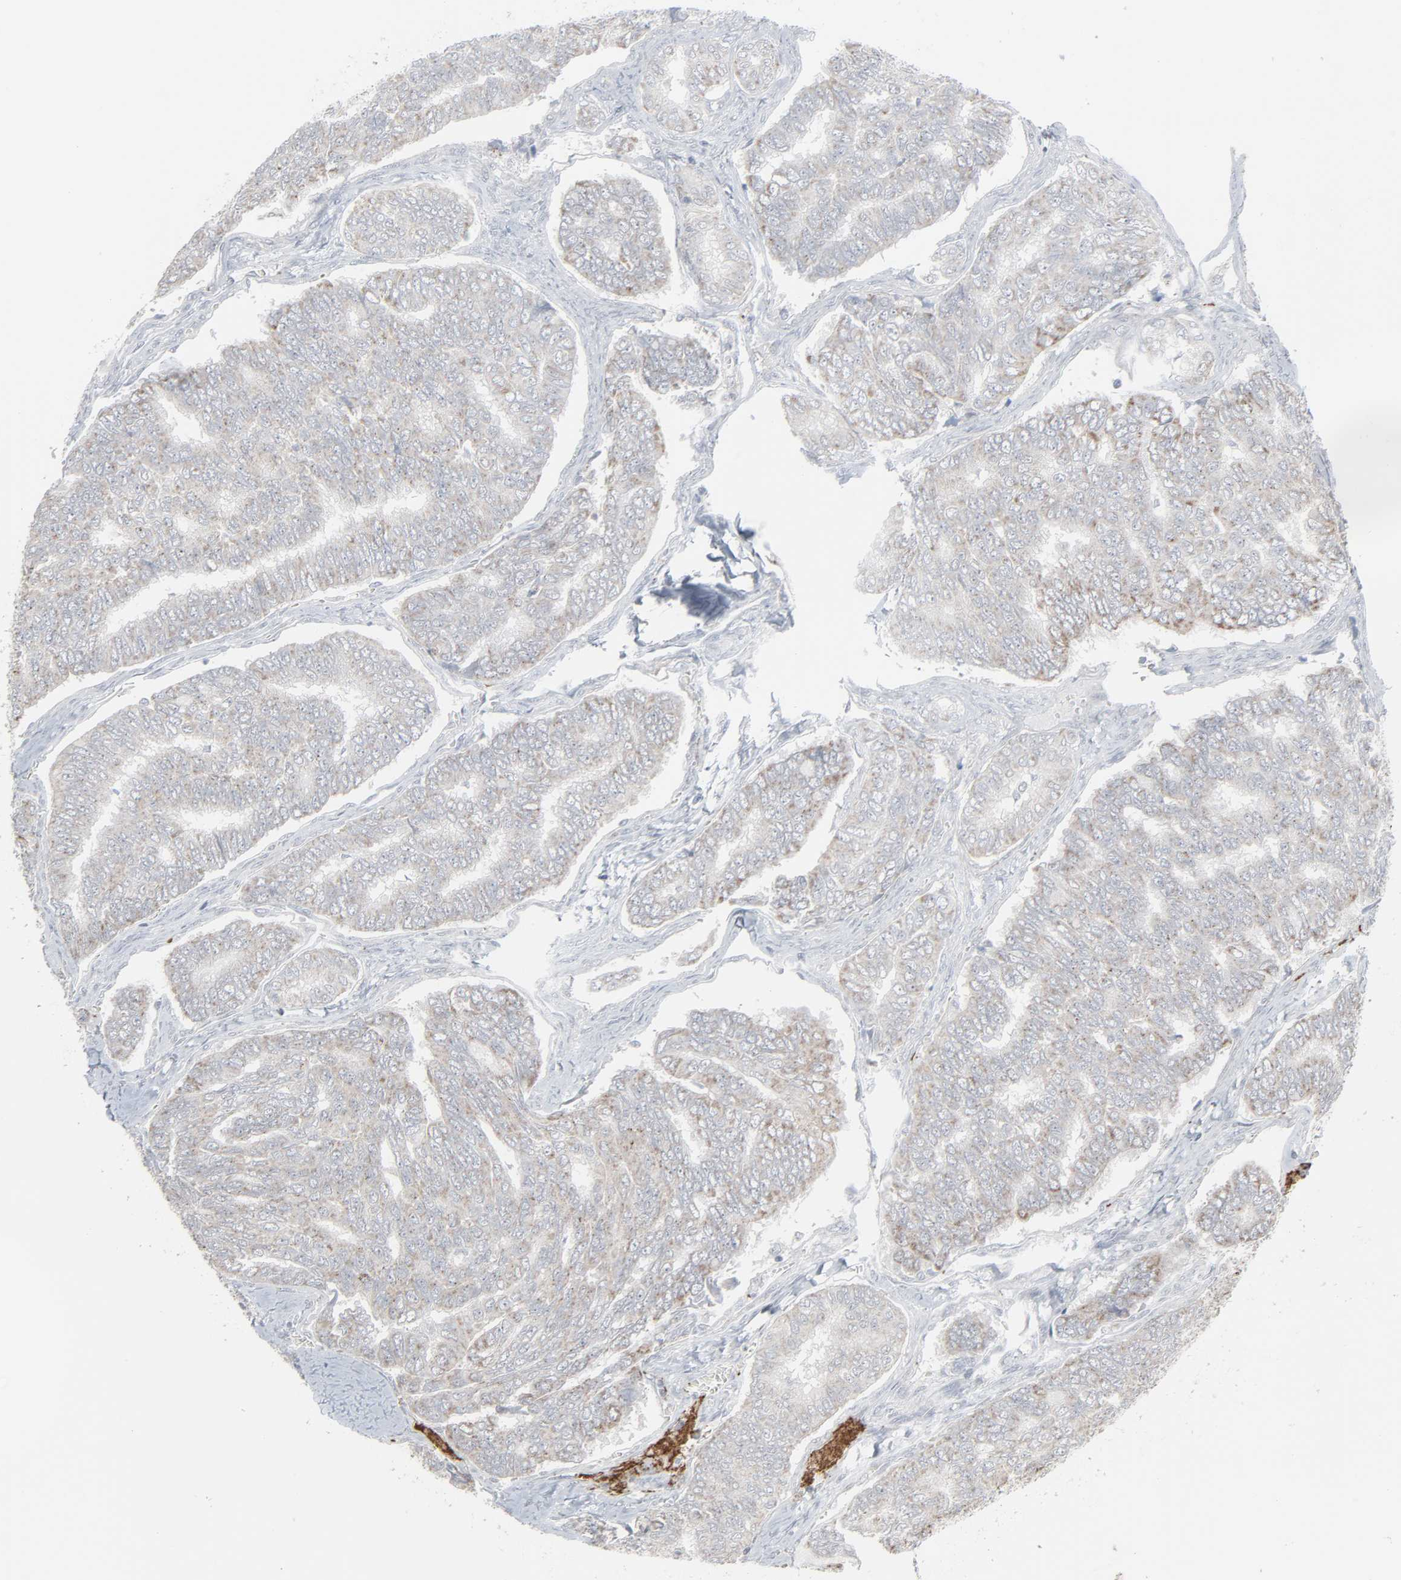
{"staining": {"intensity": "negative", "quantity": "none", "location": "none"}, "tissue": "thyroid cancer", "cell_type": "Tumor cells", "image_type": "cancer", "snomed": [{"axis": "morphology", "description": "Papillary adenocarcinoma, NOS"}, {"axis": "topography", "description": "Thyroid gland"}], "caption": "Immunohistochemical staining of thyroid cancer exhibits no significant positivity in tumor cells. (DAB (3,3'-diaminobenzidine) immunohistochemistry with hematoxylin counter stain).", "gene": "NEUROD1", "patient": {"sex": "female", "age": 35}}